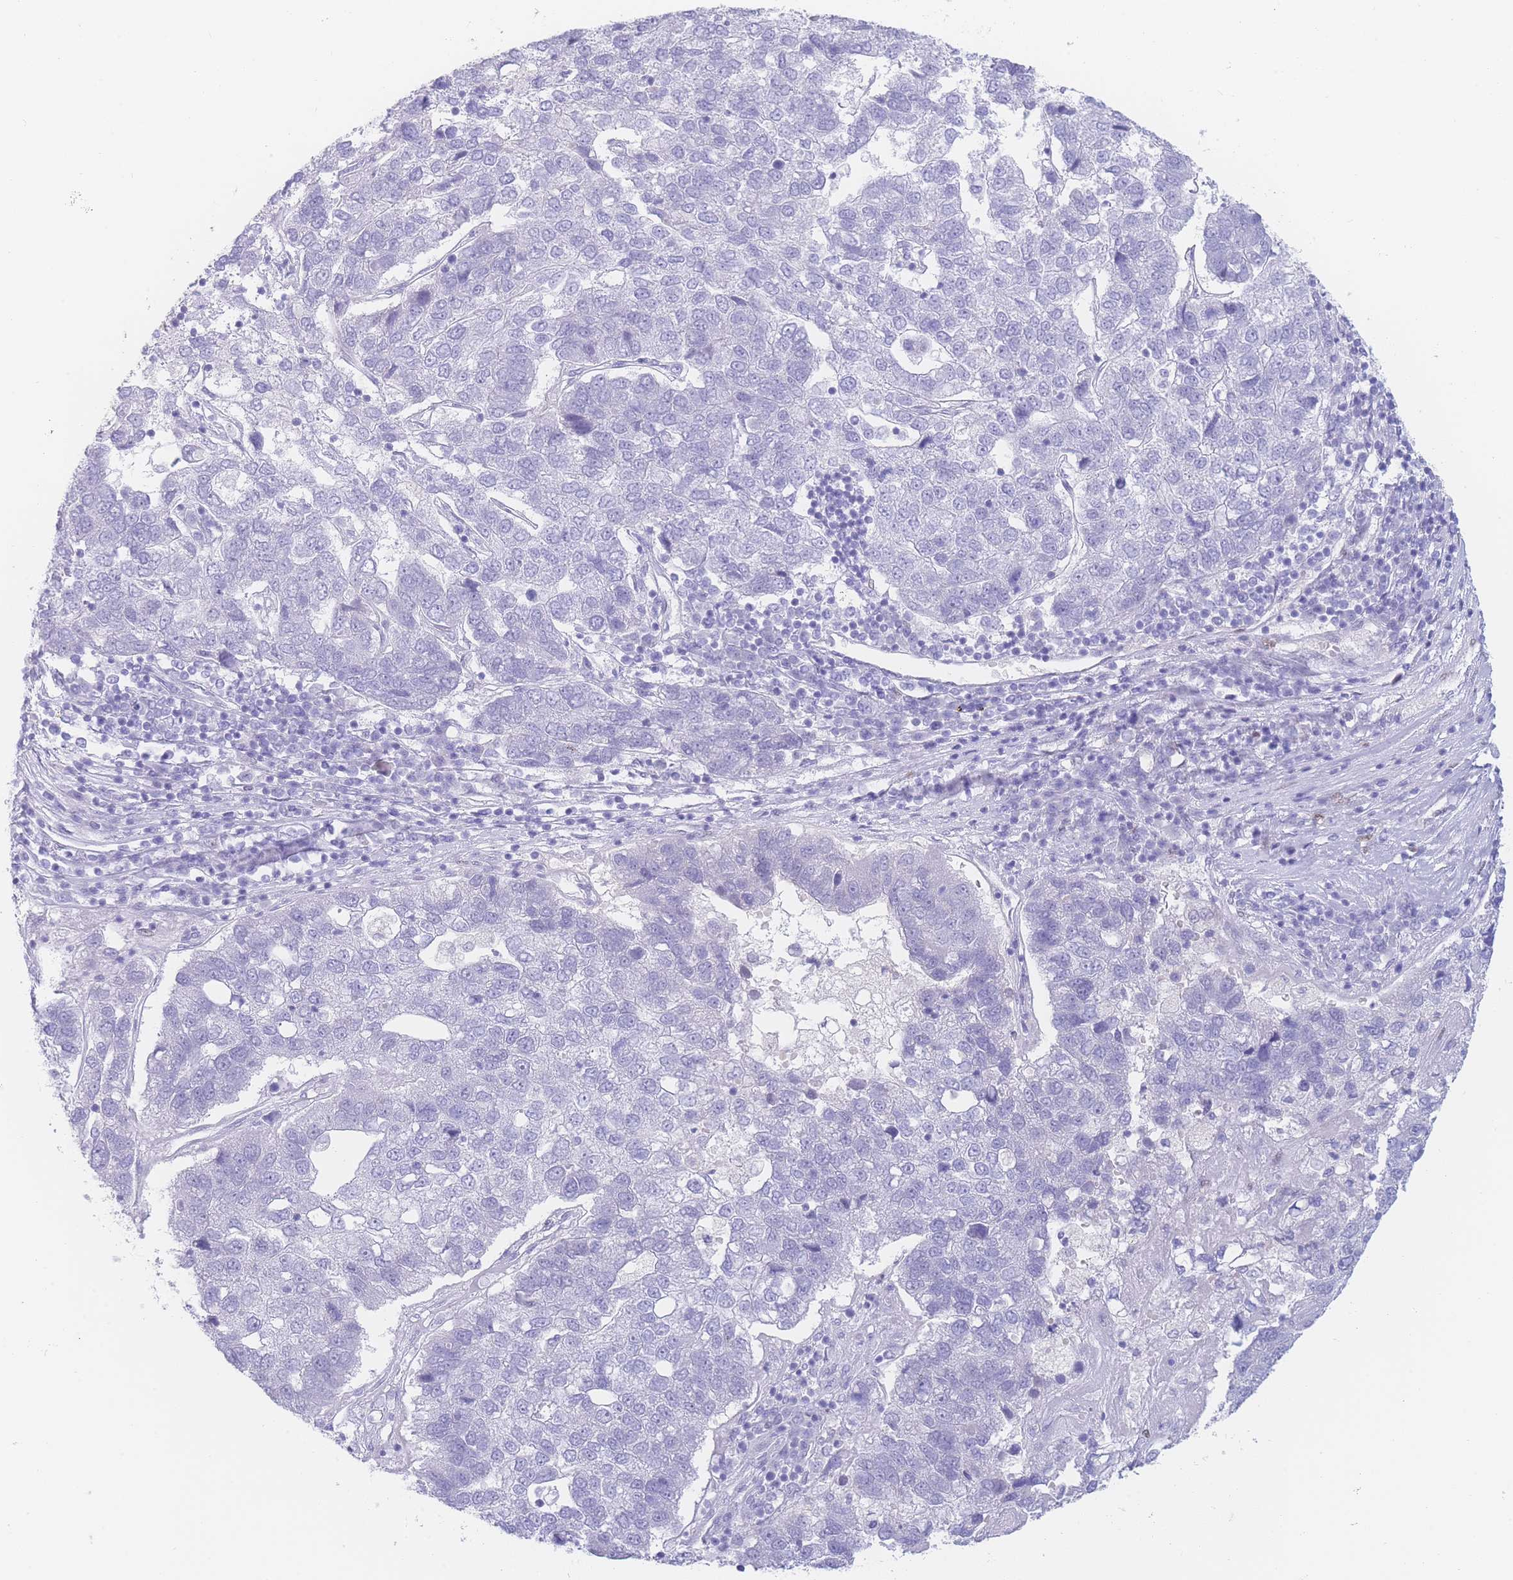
{"staining": {"intensity": "negative", "quantity": "none", "location": "none"}, "tissue": "pancreatic cancer", "cell_type": "Tumor cells", "image_type": "cancer", "snomed": [{"axis": "morphology", "description": "Adenocarcinoma, NOS"}, {"axis": "topography", "description": "Pancreas"}], "caption": "Tumor cells are negative for brown protein staining in pancreatic cancer.", "gene": "PSMB5", "patient": {"sex": "female", "age": 61}}